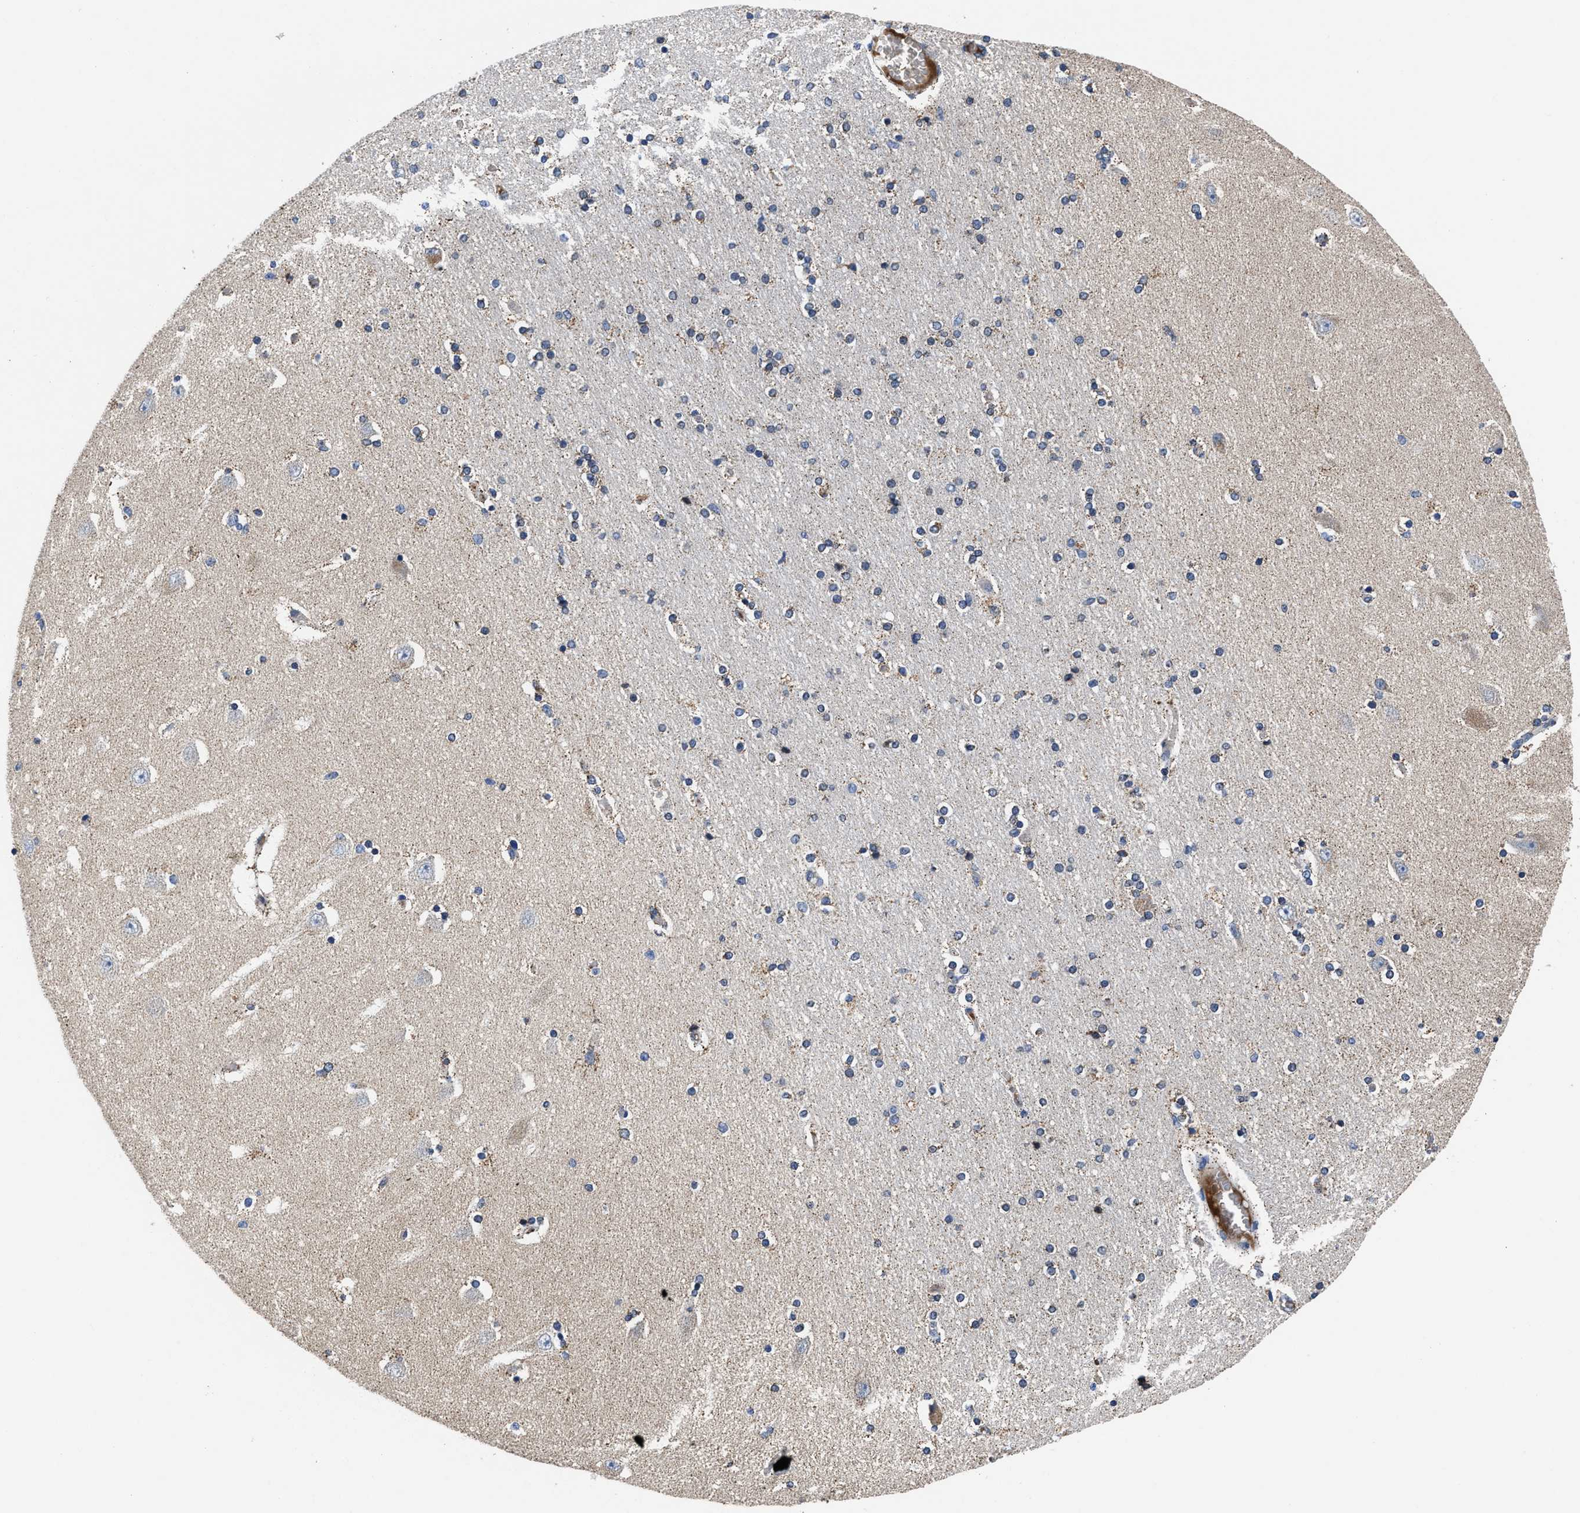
{"staining": {"intensity": "weak", "quantity": "<25%", "location": "cytoplasmic/membranous"}, "tissue": "hippocampus", "cell_type": "Glial cells", "image_type": "normal", "snomed": [{"axis": "morphology", "description": "Normal tissue, NOS"}, {"axis": "topography", "description": "Hippocampus"}], "caption": "The photomicrograph reveals no staining of glial cells in unremarkable hippocampus. Brightfield microscopy of immunohistochemistry (IHC) stained with DAB (brown) and hematoxylin (blue), captured at high magnification.", "gene": "CACNA1D", "patient": {"sex": "female", "age": 54}}